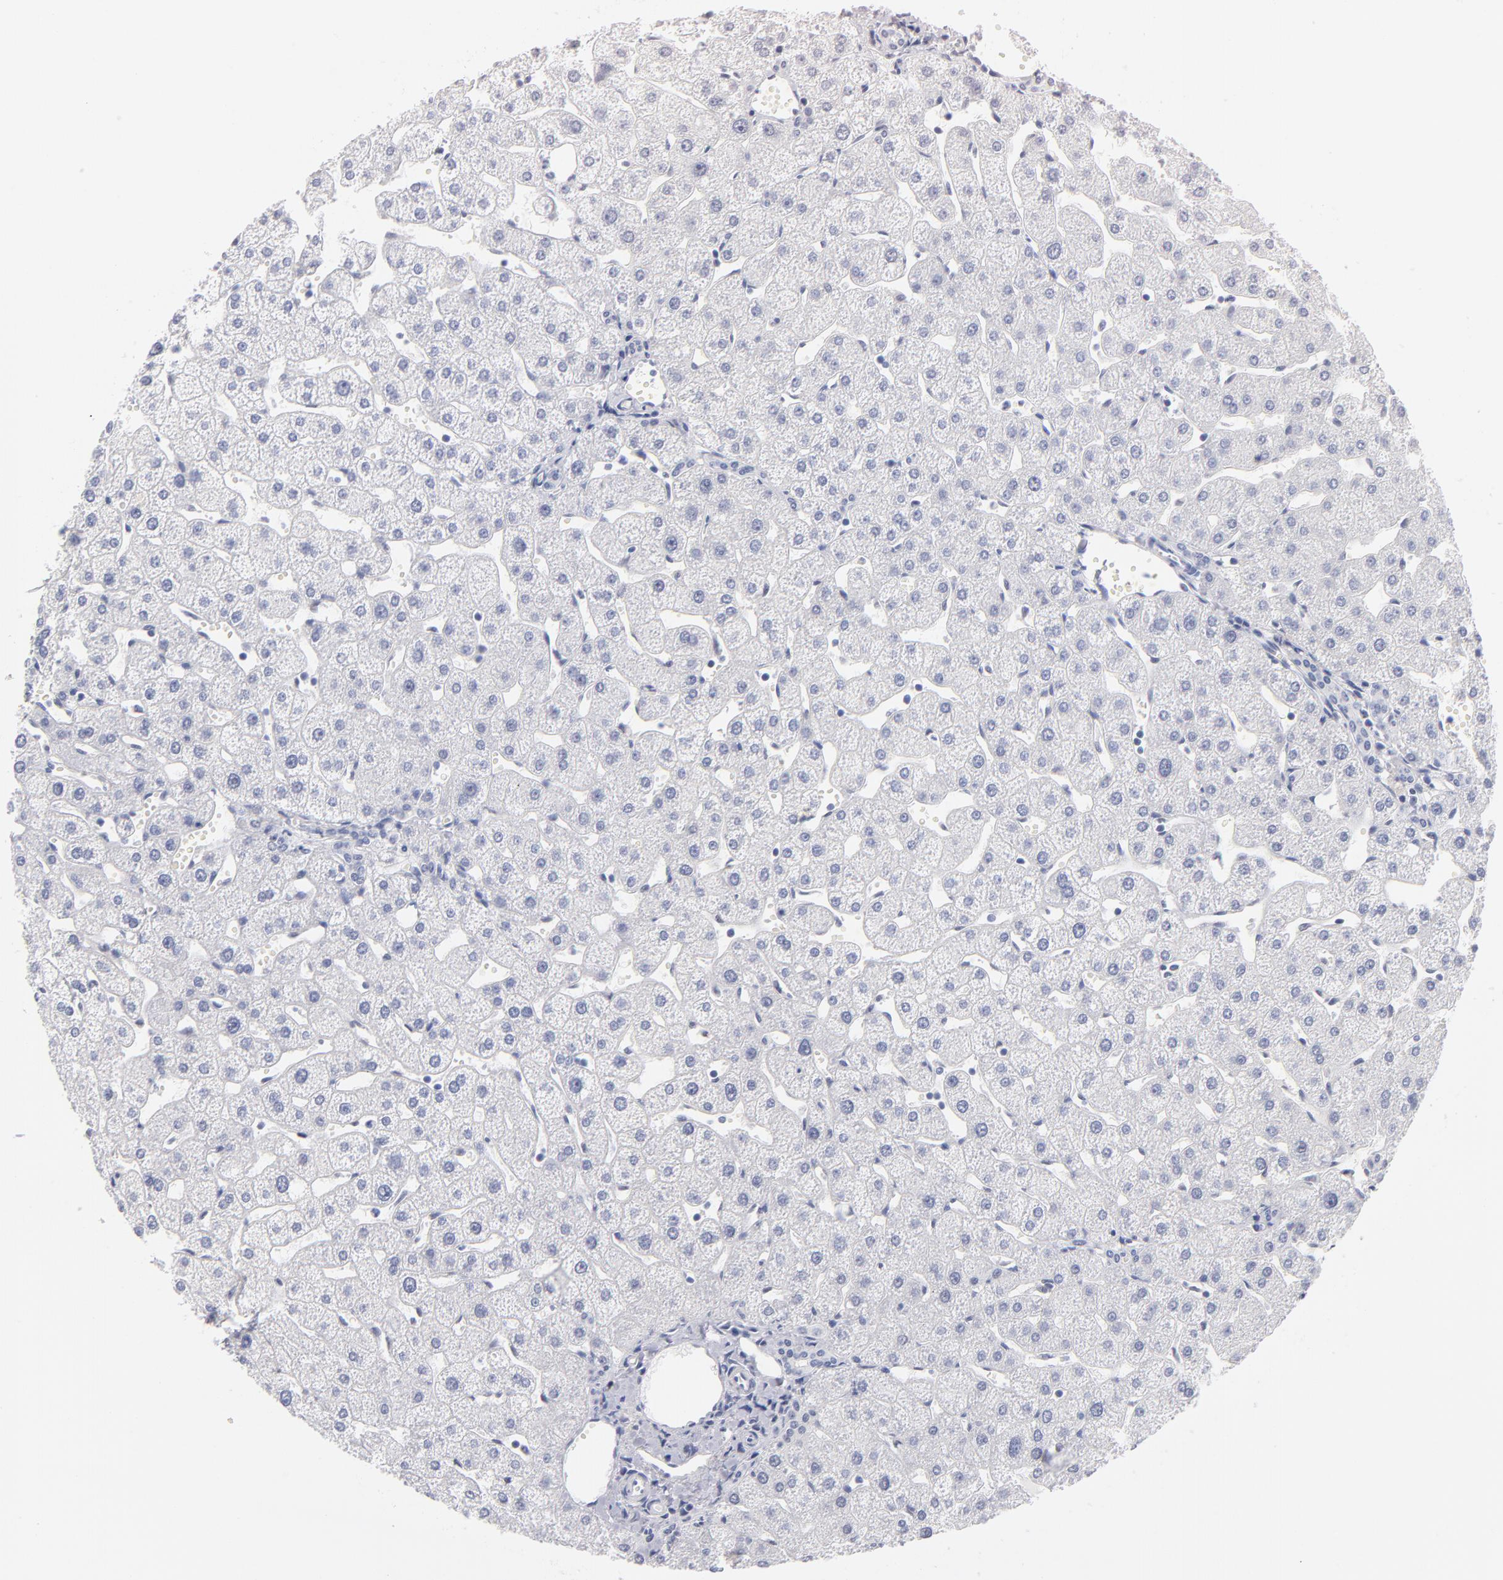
{"staining": {"intensity": "negative", "quantity": "none", "location": "none"}, "tissue": "liver", "cell_type": "Cholangiocytes", "image_type": "normal", "snomed": [{"axis": "morphology", "description": "Normal tissue, NOS"}, {"axis": "topography", "description": "Liver"}], "caption": "The micrograph shows no significant expression in cholangiocytes of liver.", "gene": "KHNYN", "patient": {"sex": "male", "age": 67}}